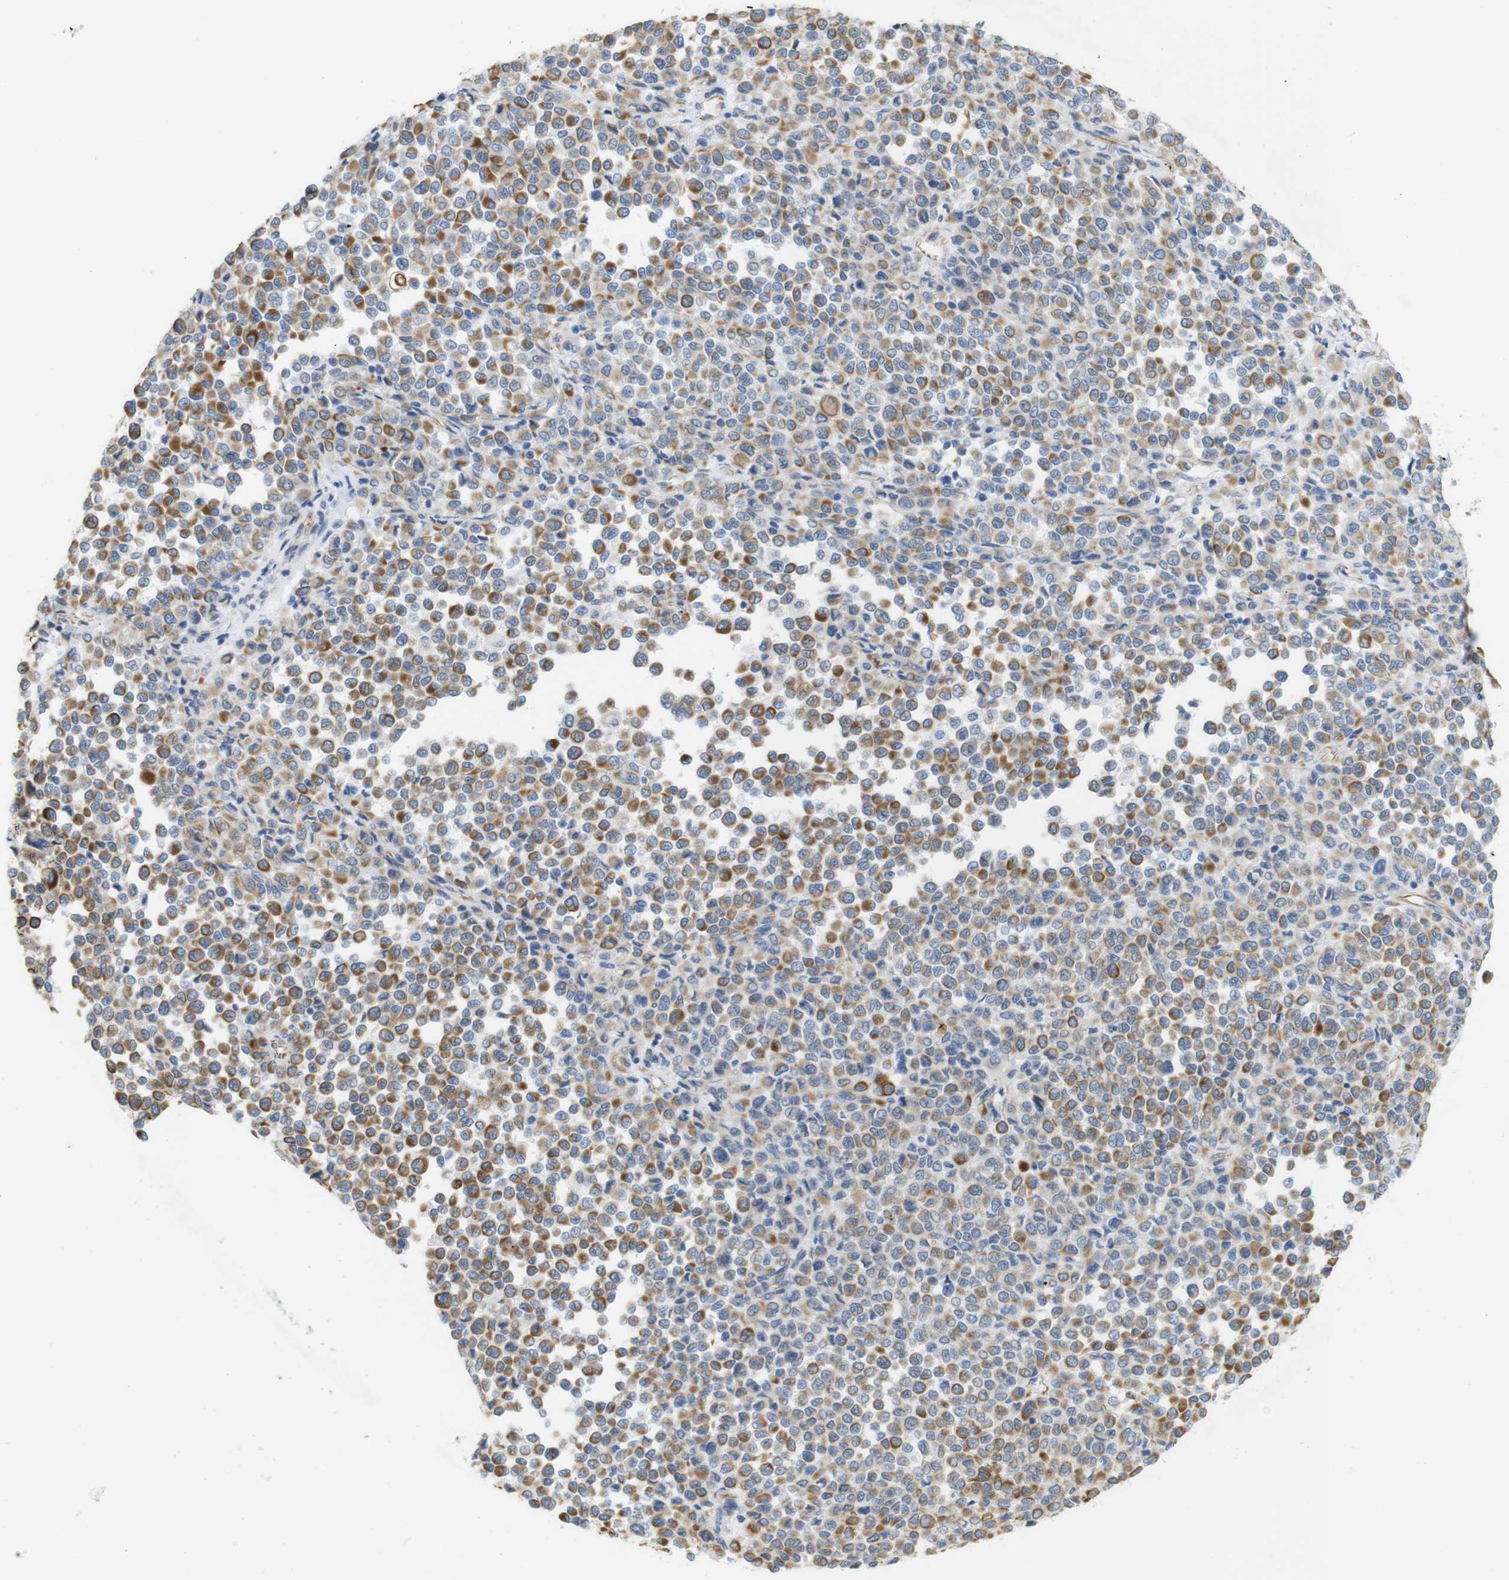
{"staining": {"intensity": "moderate", "quantity": ">75%", "location": "cytoplasmic/membranous"}, "tissue": "melanoma", "cell_type": "Tumor cells", "image_type": "cancer", "snomed": [{"axis": "morphology", "description": "Malignant melanoma, Metastatic site"}, {"axis": "topography", "description": "Pancreas"}], "caption": "The micrograph reveals a brown stain indicating the presence of a protein in the cytoplasmic/membranous of tumor cells in melanoma.", "gene": "MS4A10", "patient": {"sex": "female", "age": 30}}